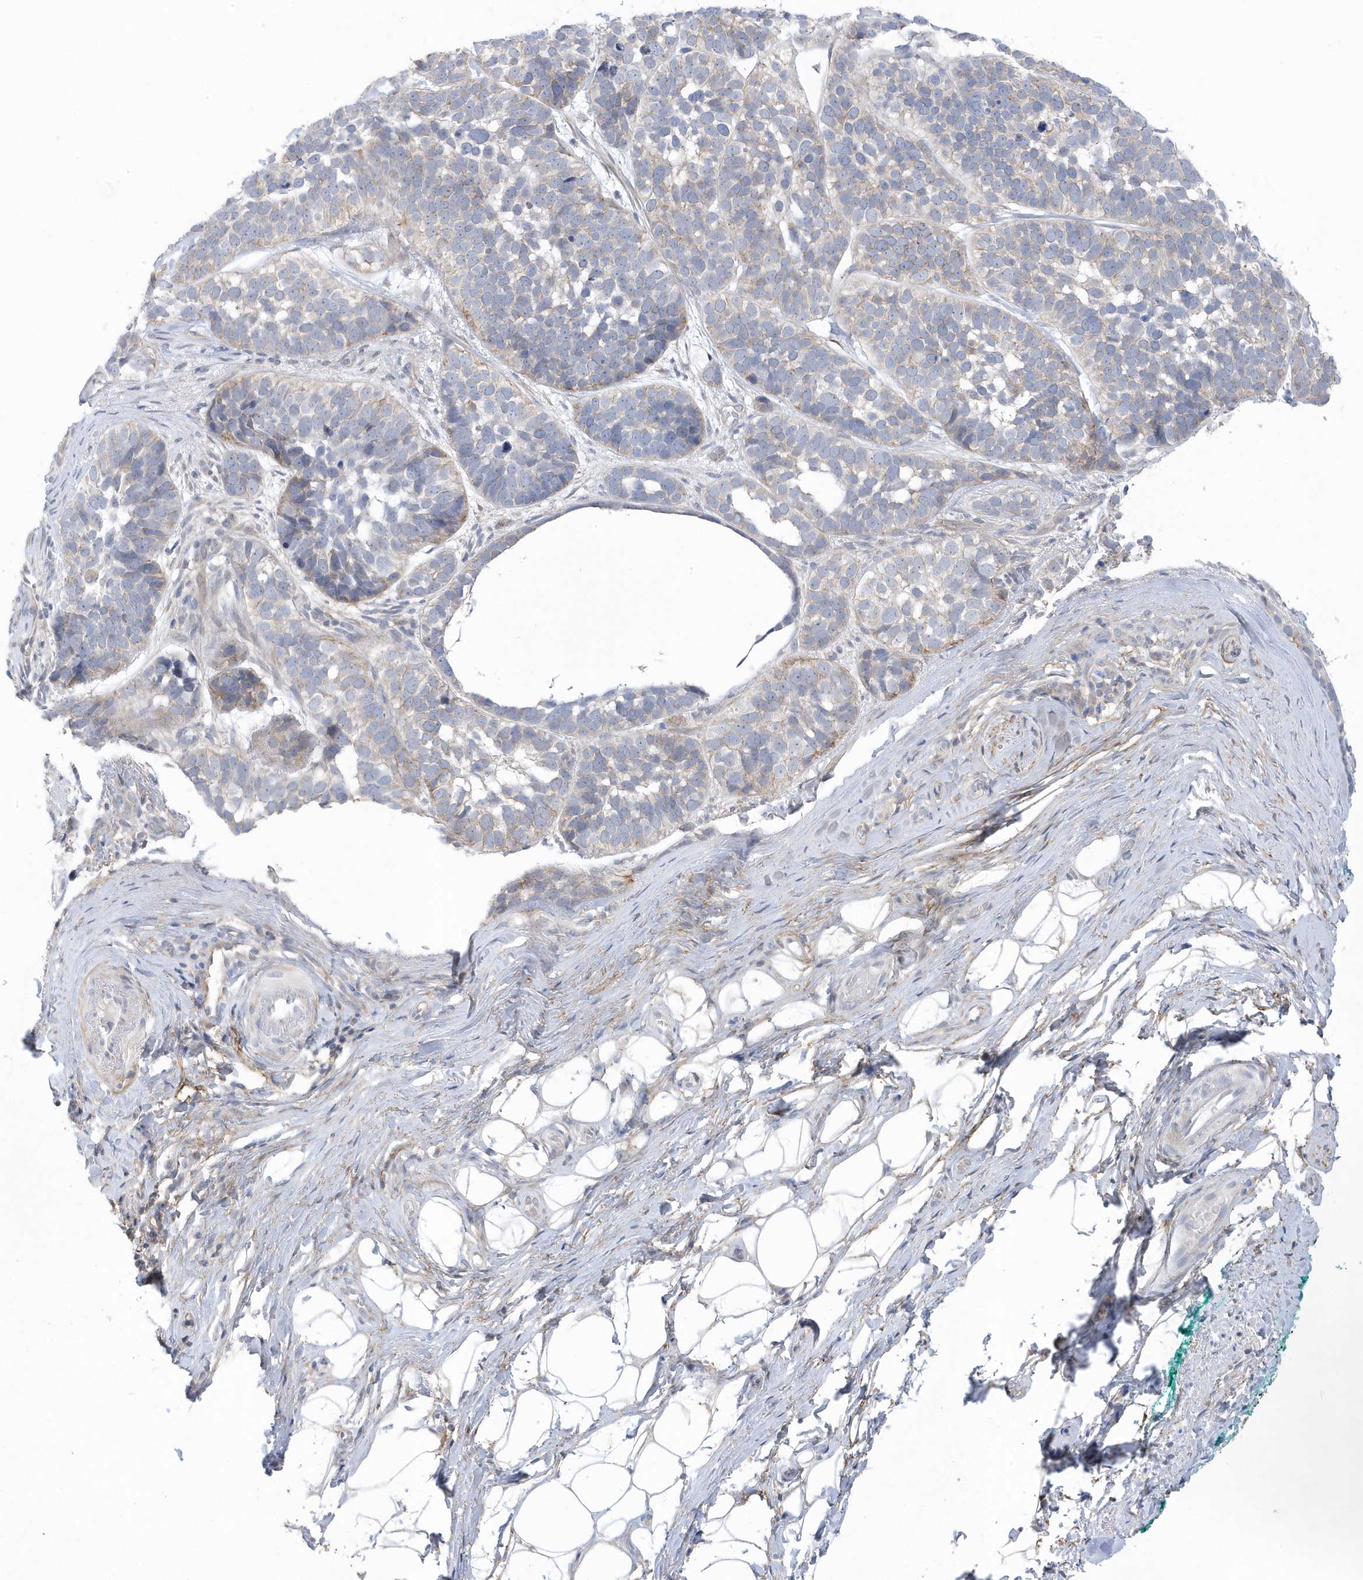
{"staining": {"intensity": "weak", "quantity": "<25%", "location": "cytoplasmic/membranous"}, "tissue": "skin cancer", "cell_type": "Tumor cells", "image_type": "cancer", "snomed": [{"axis": "morphology", "description": "Basal cell carcinoma"}, {"axis": "topography", "description": "Skin"}], "caption": "High magnification brightfield microscopy of skin cancer (basal cell carcinoma) stained with DAB (brown) and counterstained with hematoxylin (blue): tumor cells show no significant positivity. The staining was performed using DAB (3,3'-diaminobenzidine) to visualize the protein expression in brown, while the nuclei were stained in blue with hematoxylin (Magnification: 20x).", "gene": "ANAPC1", "patient": {"sex": "male", "age": 62}}